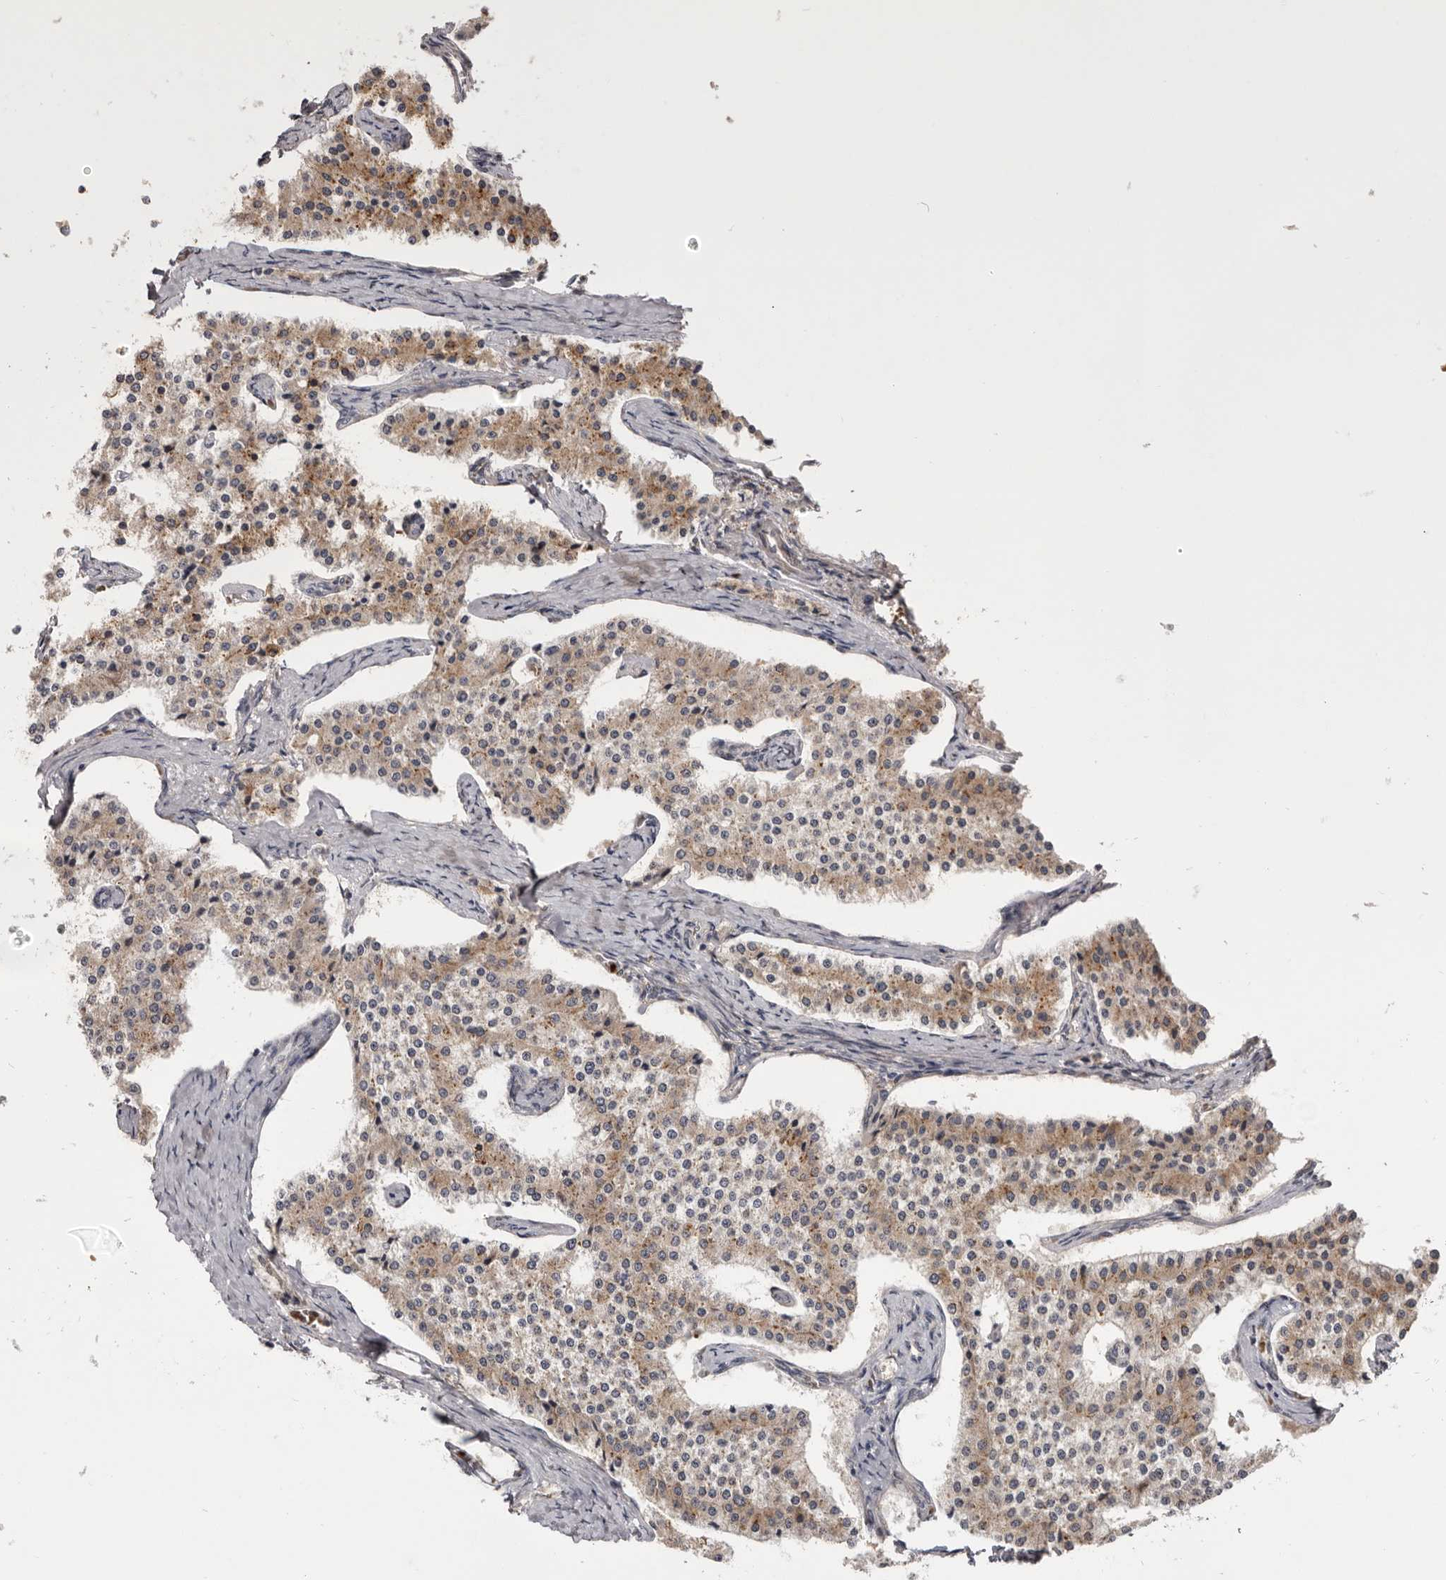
{"staining": {"intensity": "moderate", "quantity": ">75%", "location": "cytoplasmic/membranous"}, "tissue": "carcinoid", "cell_type": "Tumor cells", "image_type": "cancer", "snomed": [{"axis": "morphology", "description": "Carcinoid, malignant, NOS"}, {"axis": "topography", "description": "Colon"}], "caption": "Carcinoid was stained to show a protein in brown. There is medium levels of moderate cytoplasmic/membranous staining in approximately >75% of tumor cells.", "gene": "NENF", "patient": {"sex": "female", "age": 52}}